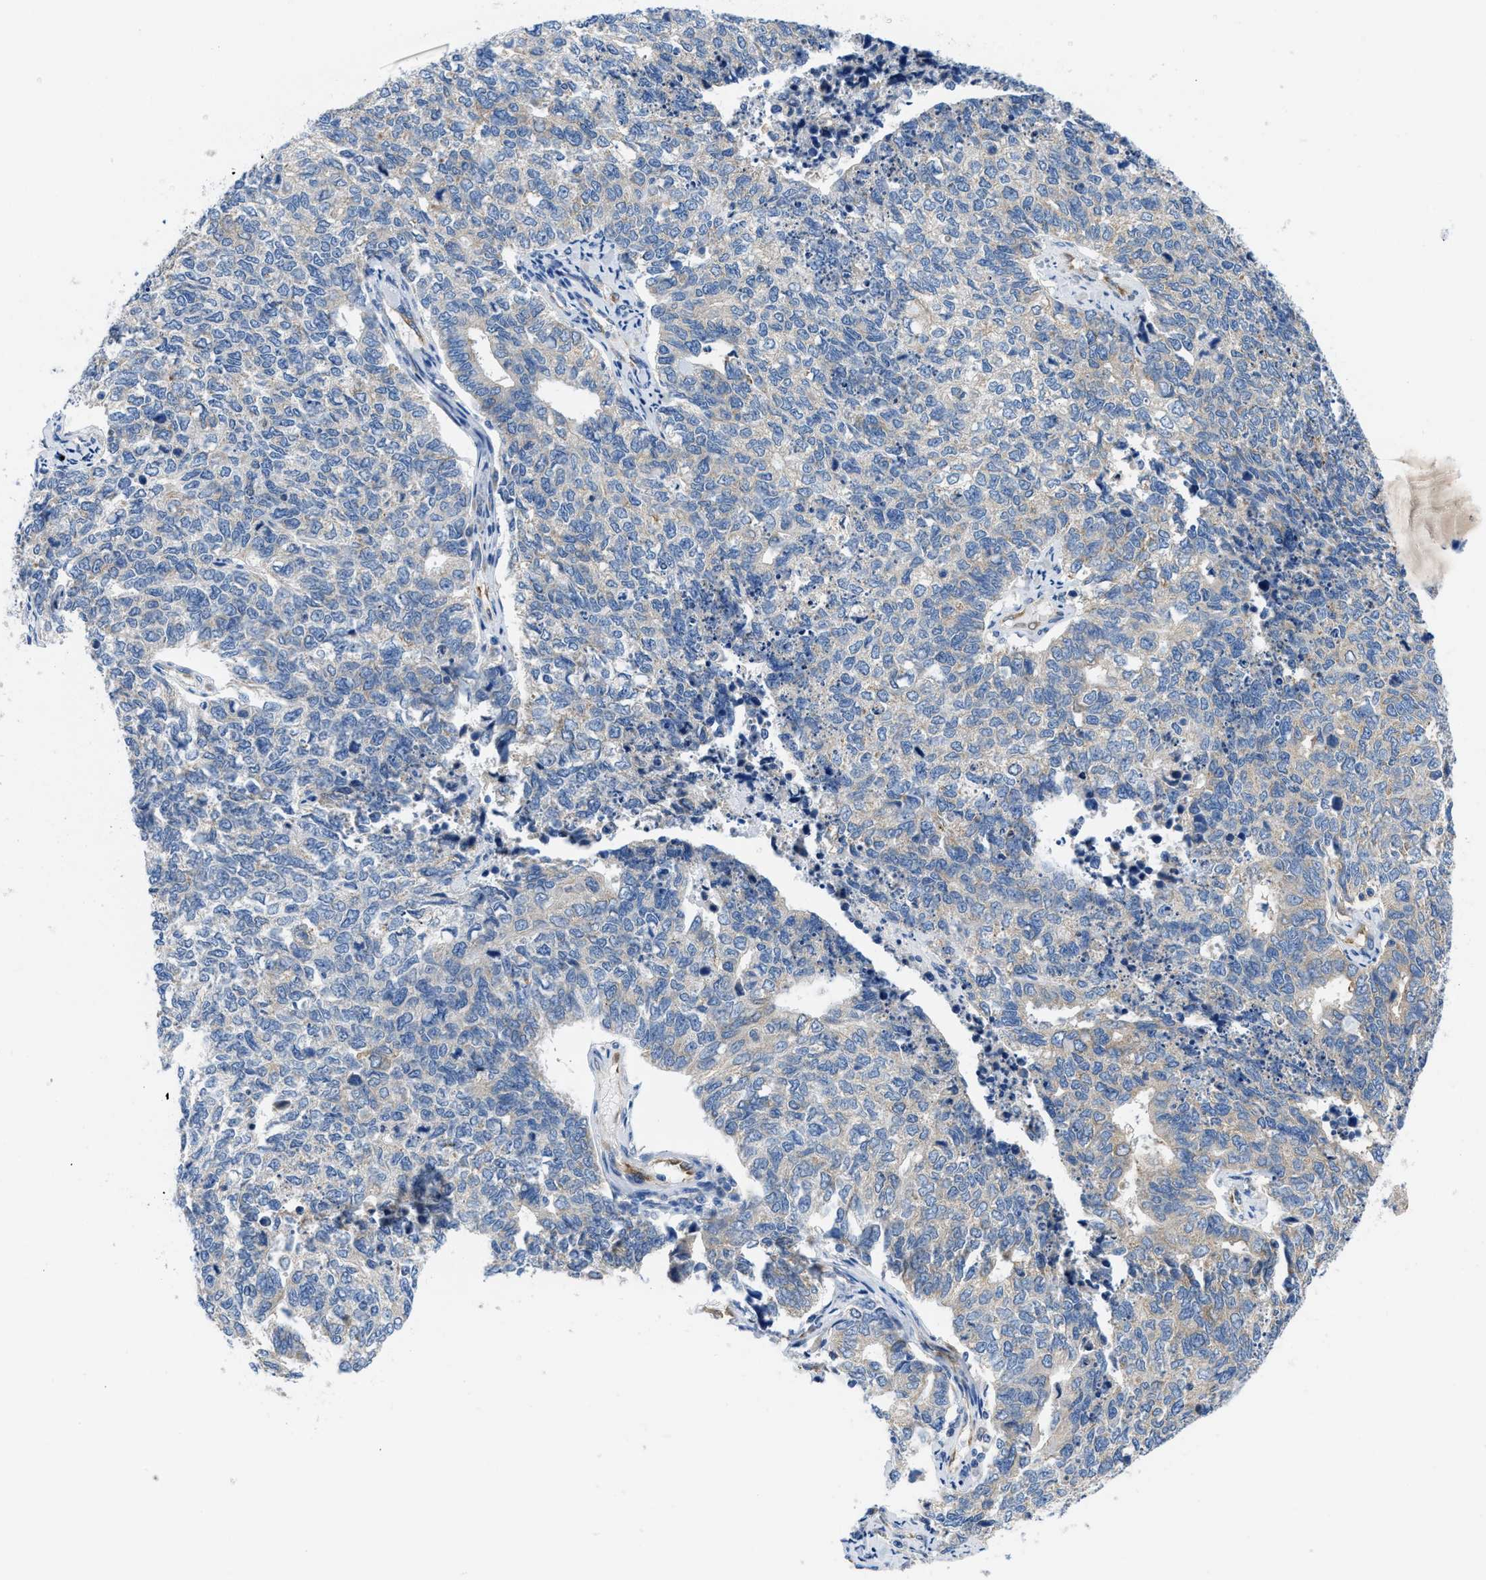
{"staining": {"intensity": "weak", "quantity": "<25%", "location": "cytoplasmic/membranous"}, "tissue": "cervical cancer", "cell_type": "Tumor cells", "image_type": "cancer", "snomed": [{"axis": "morphology", "description": "Squamous cell carcinoma, NOS"}, {"axis": "topography", "description": "Cervix"}], "caption": "Tumor cells are negative for brown protein staining in cervical cancer.", "gene": "BNC2", "patient": {"sex": "female", "age": 63}}